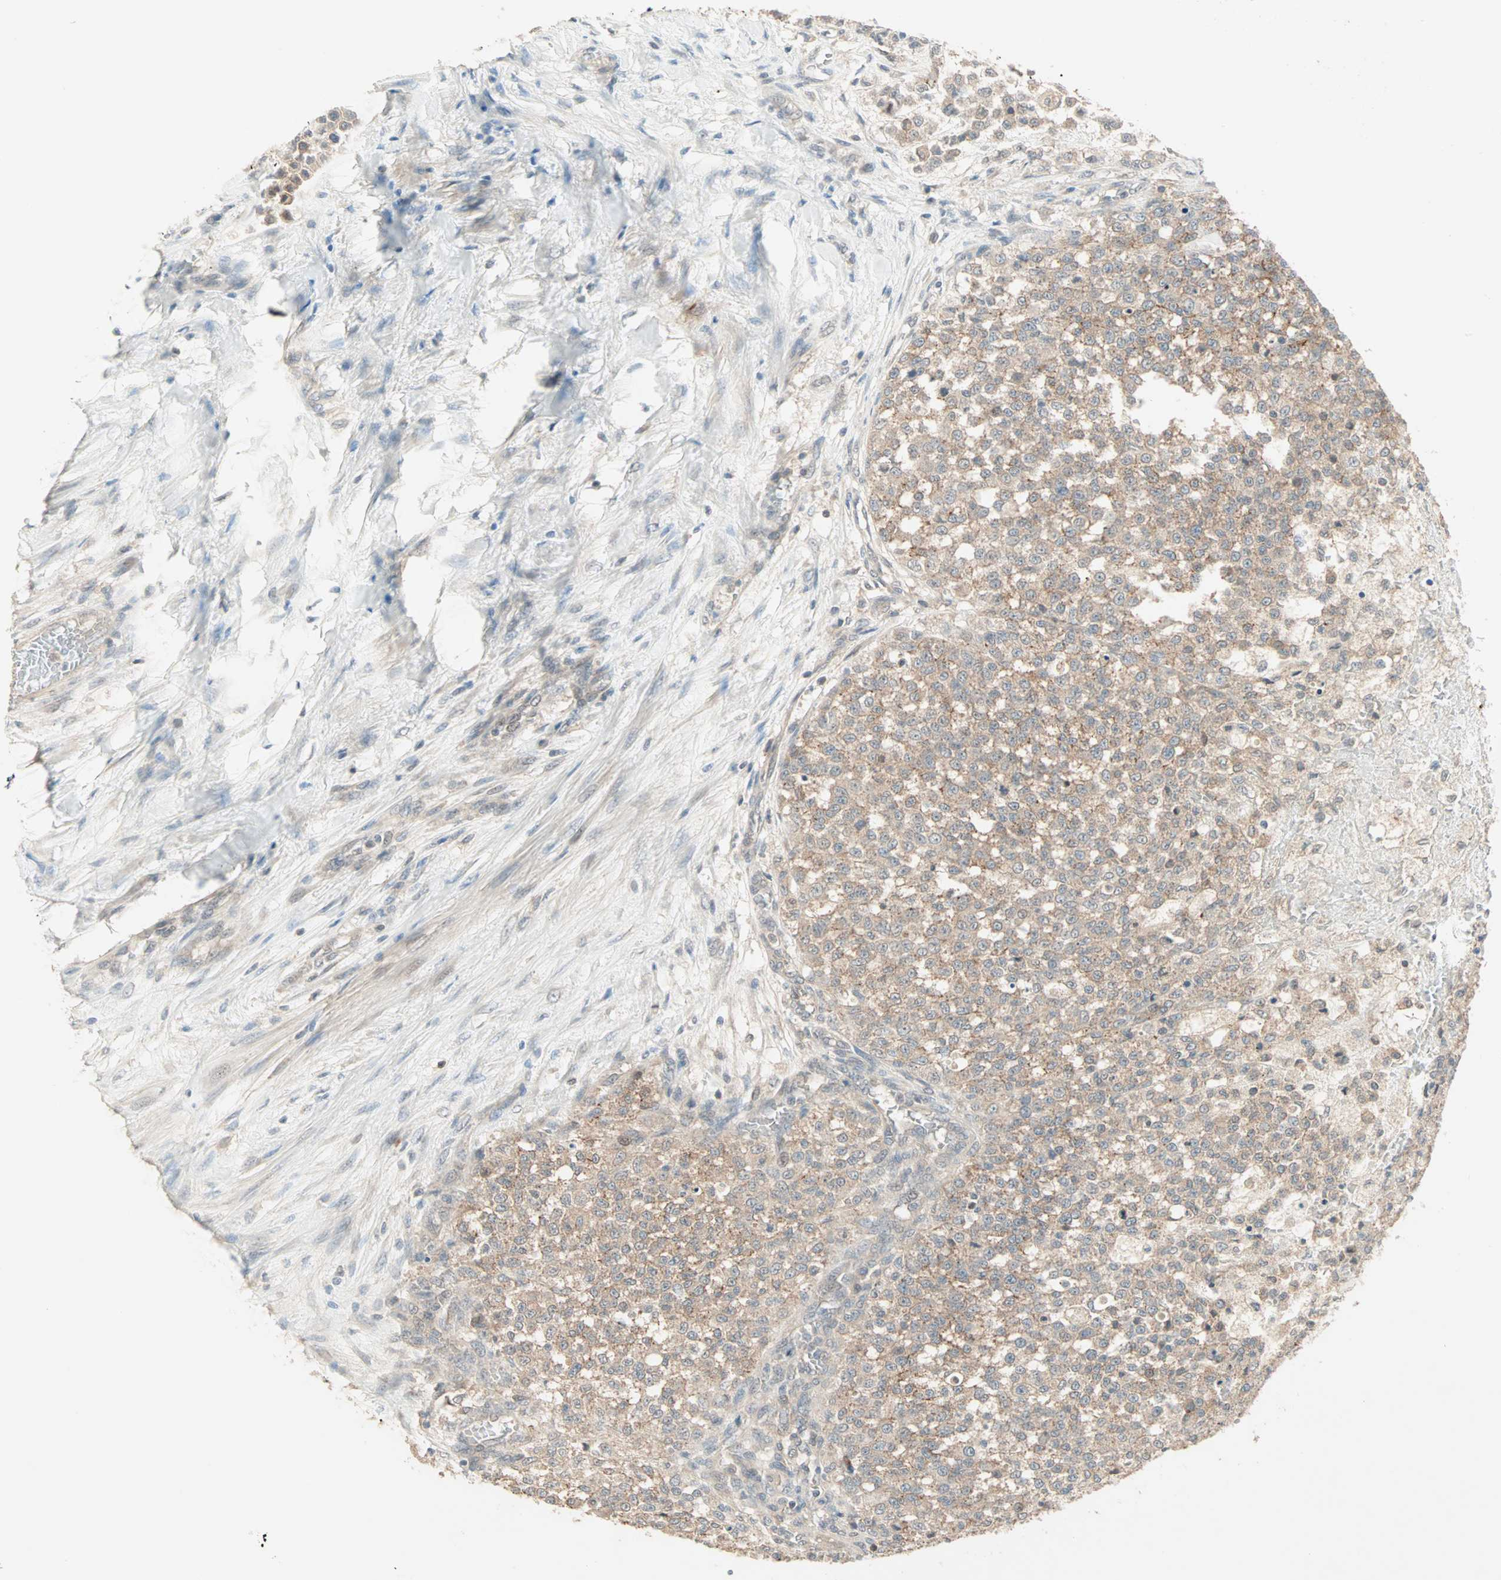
{"staining": {"intensity": "weak", "quantity": ">75%", "location": "cytoplasmic/membranous"}, "tissue": "testis cancer", "cell_type": "Tumor cells", "image_type": "cancer", "snomed": [{"axis": "morphology", "description": "Seminoma, NOS"}, {"axis": "topography", "description": "Testis"}], "caption": "A histopathology image showing weak cytoplasmic/membranous expression in about >75% of tumor cells in testis seminoma, as visualized by brown immunohistochemical staining.", "gene": "TTF2", "patient": {"sex": "male", "age": 59}}